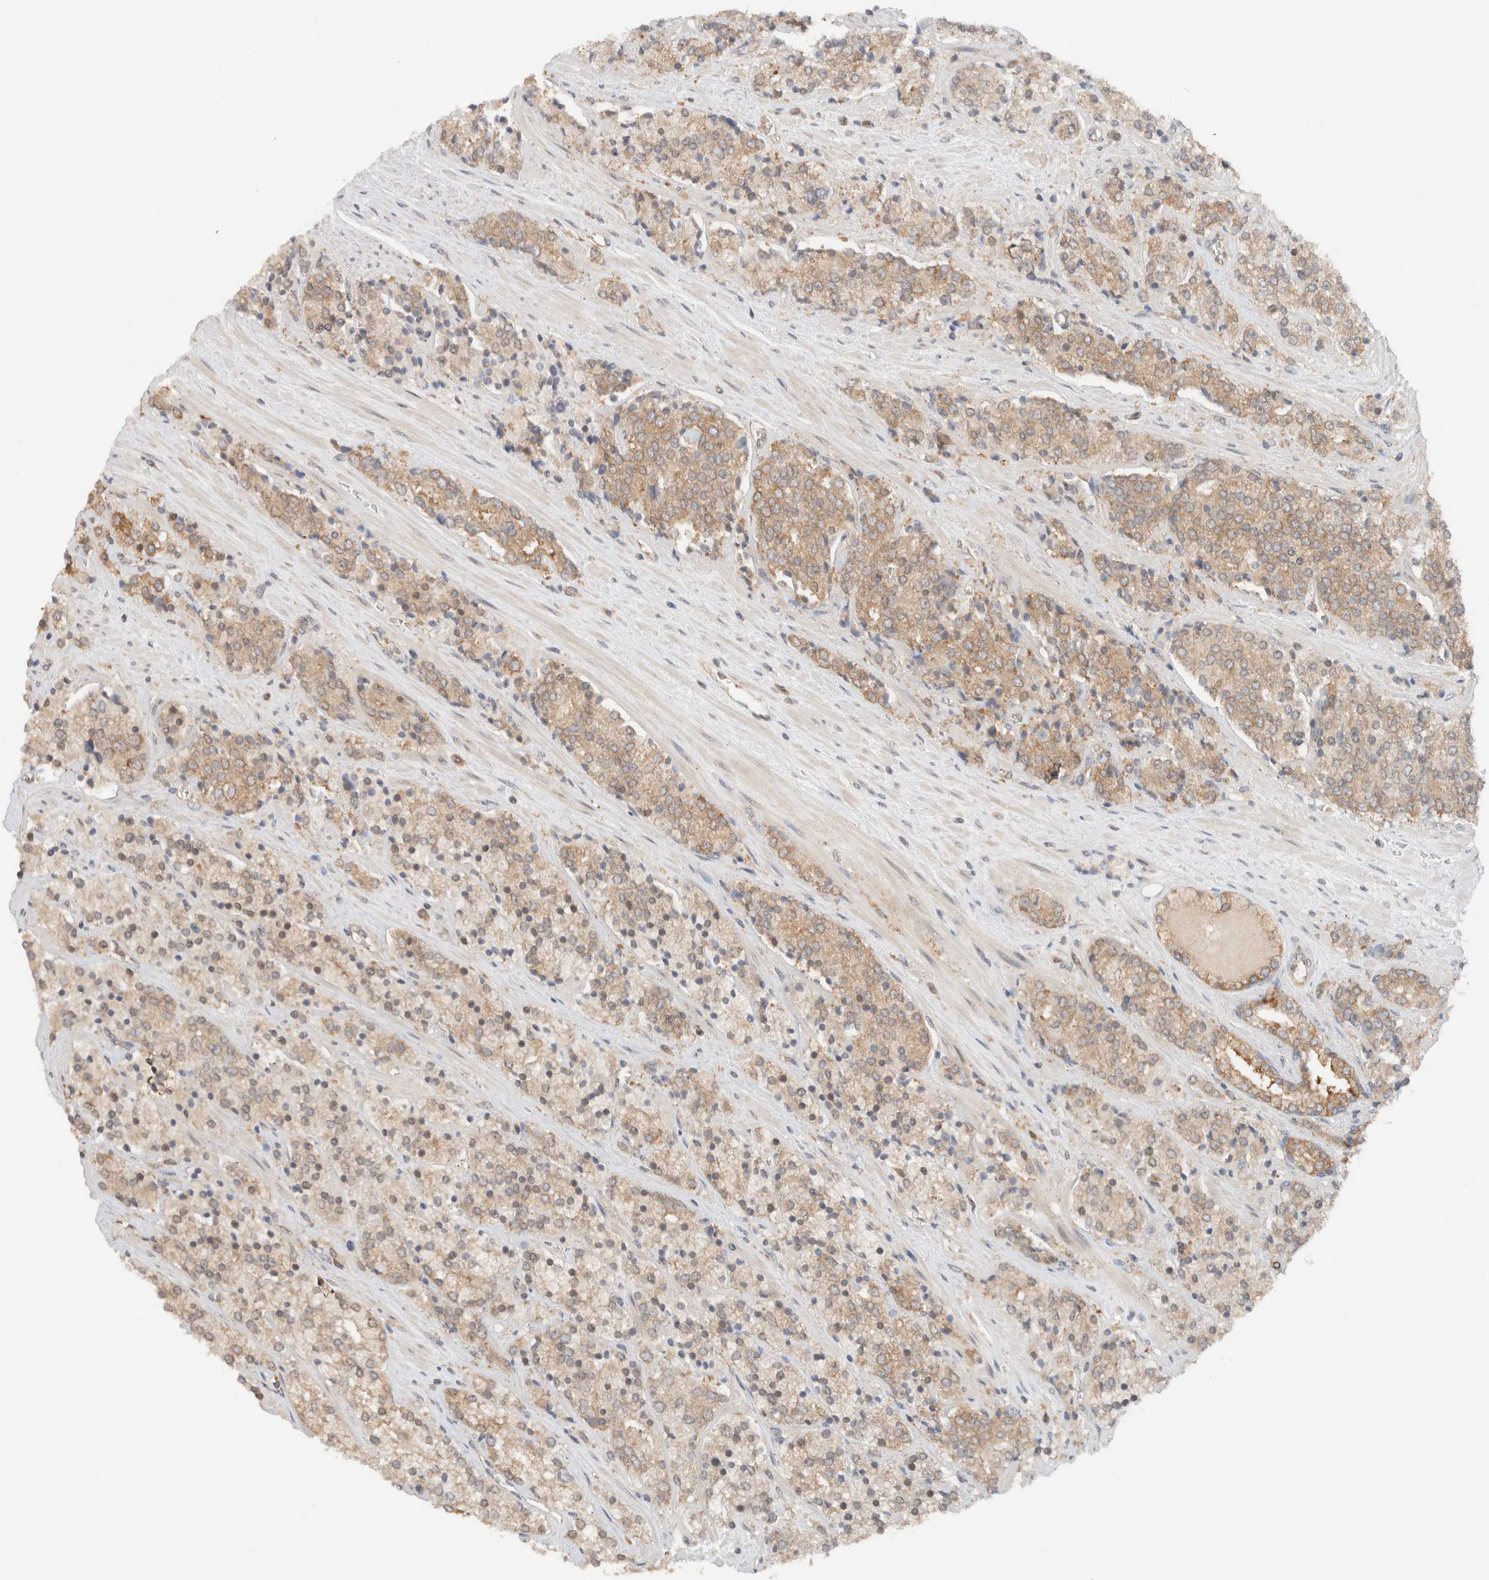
{"staining": {"intensity": "moderate", "quantity": ">75%", "location": "cytoplasmic/membranous"}, "tissue": "prostate cancer", "cell_type": "Tumor cells", "image_type": "cancer", "snomed": [{"axis": "morphology", "description": "Adenocarcinoma, High grade"}, {"axis": "topography", "description": "Prostate"}], "caption": "Approximately >75% of tumor cells in human prostate high-grade adenocarcinoma reveal moderate cytoplasmic/membranous protein expression as visualized by brown immunohistochemical staining.", "gene": "ARFGEF2", "patient": {"sex": "male", "age": 71}}